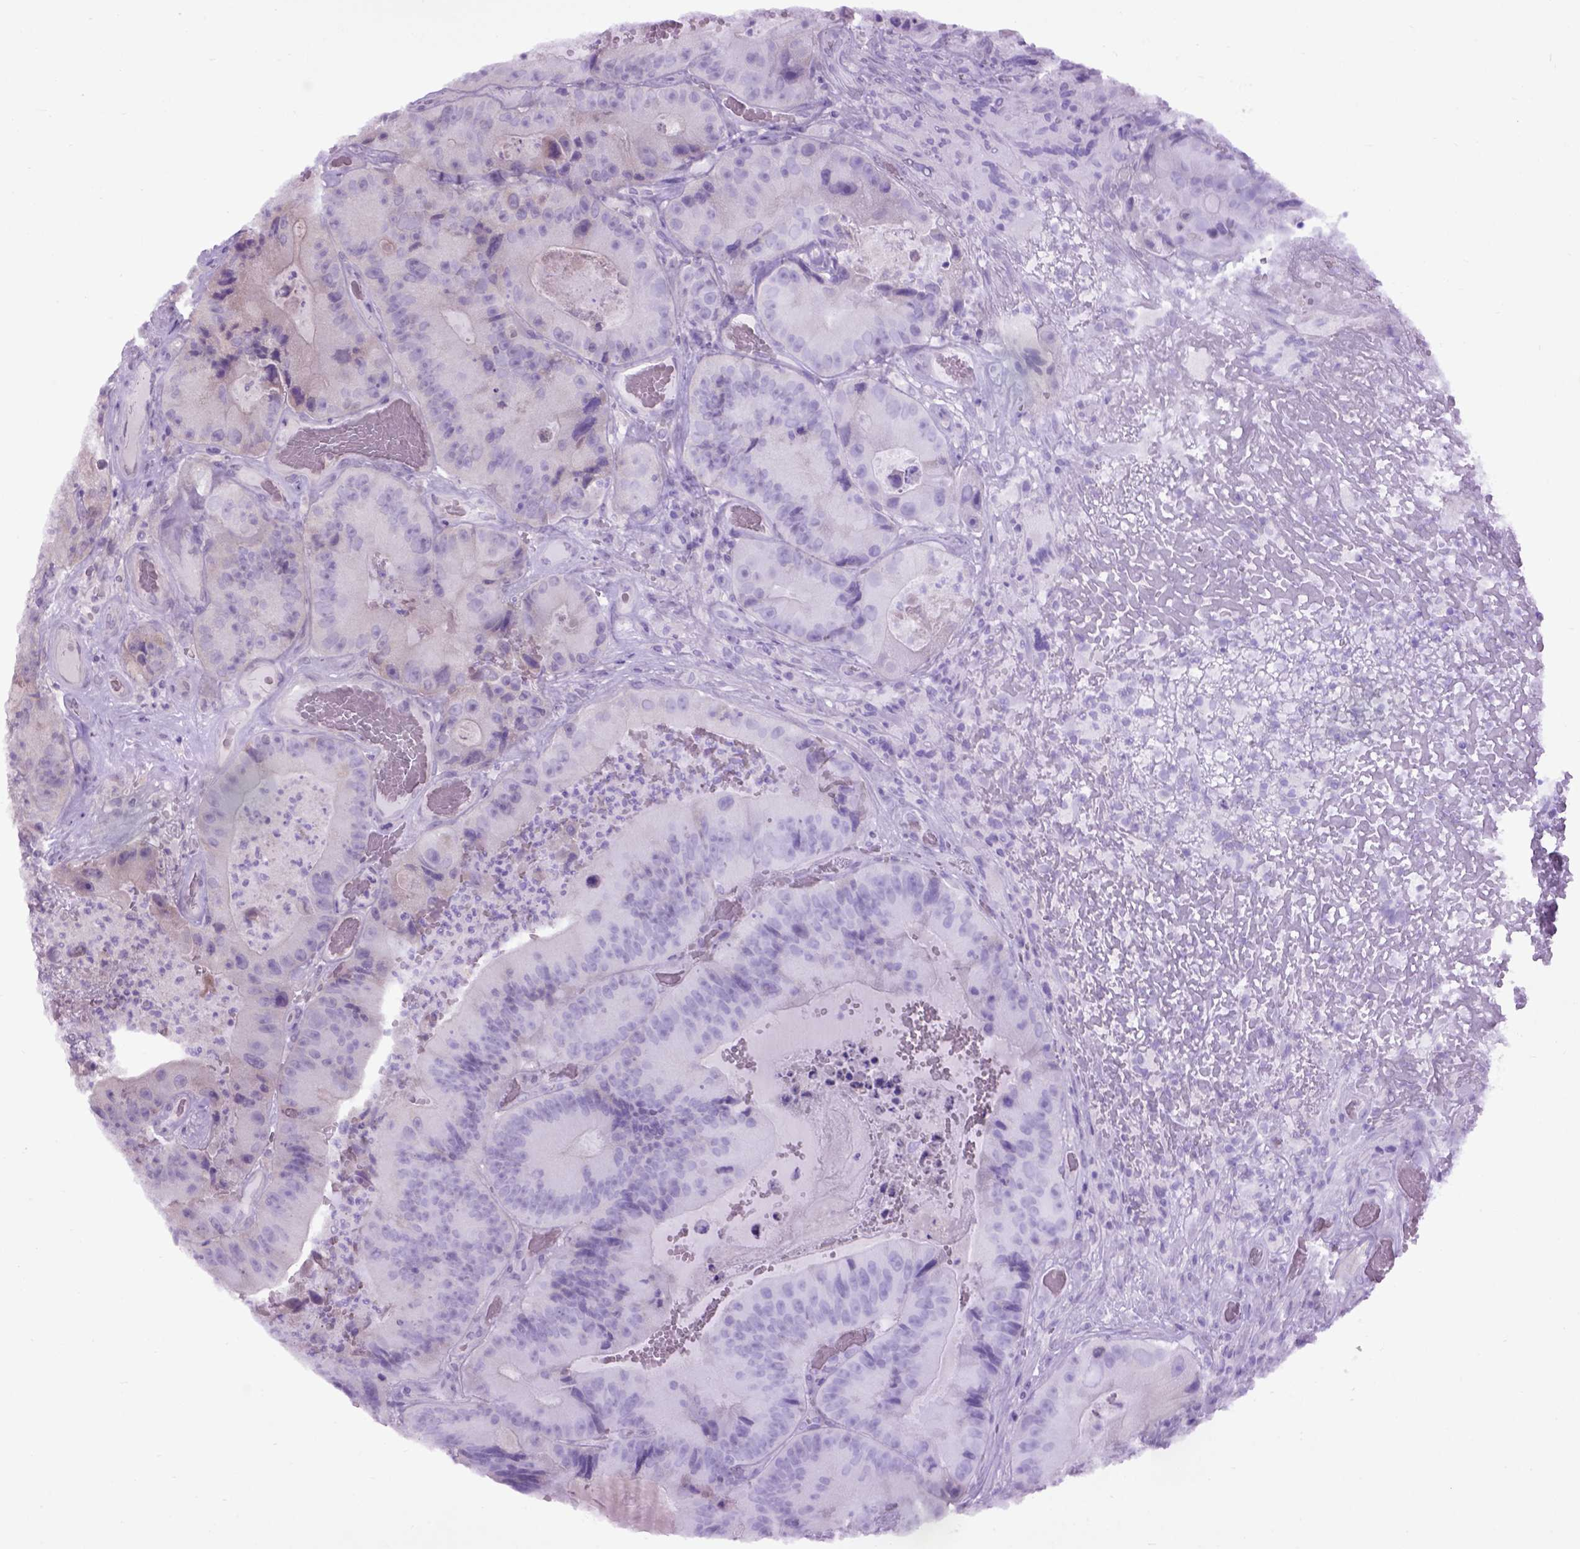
{"staining": {"intensity": "negative", "quantity": "none", "location": "none"}, "tissue": "colorectal cancer", "cell_type": "Tumor cells", "image_type": "cancer", "snomed": [{"axis": "morphology", "description": "Adenocarcinoma, NOS"}, {"axis": "topography", "description": "Colon"}], "caption": "An IHC image of colorectal cancer is shown. There is no staining in tumor cells of colorectal cancer.", "gene": "EMILIN3", "patient": {"sex": "female", "age": 86}}